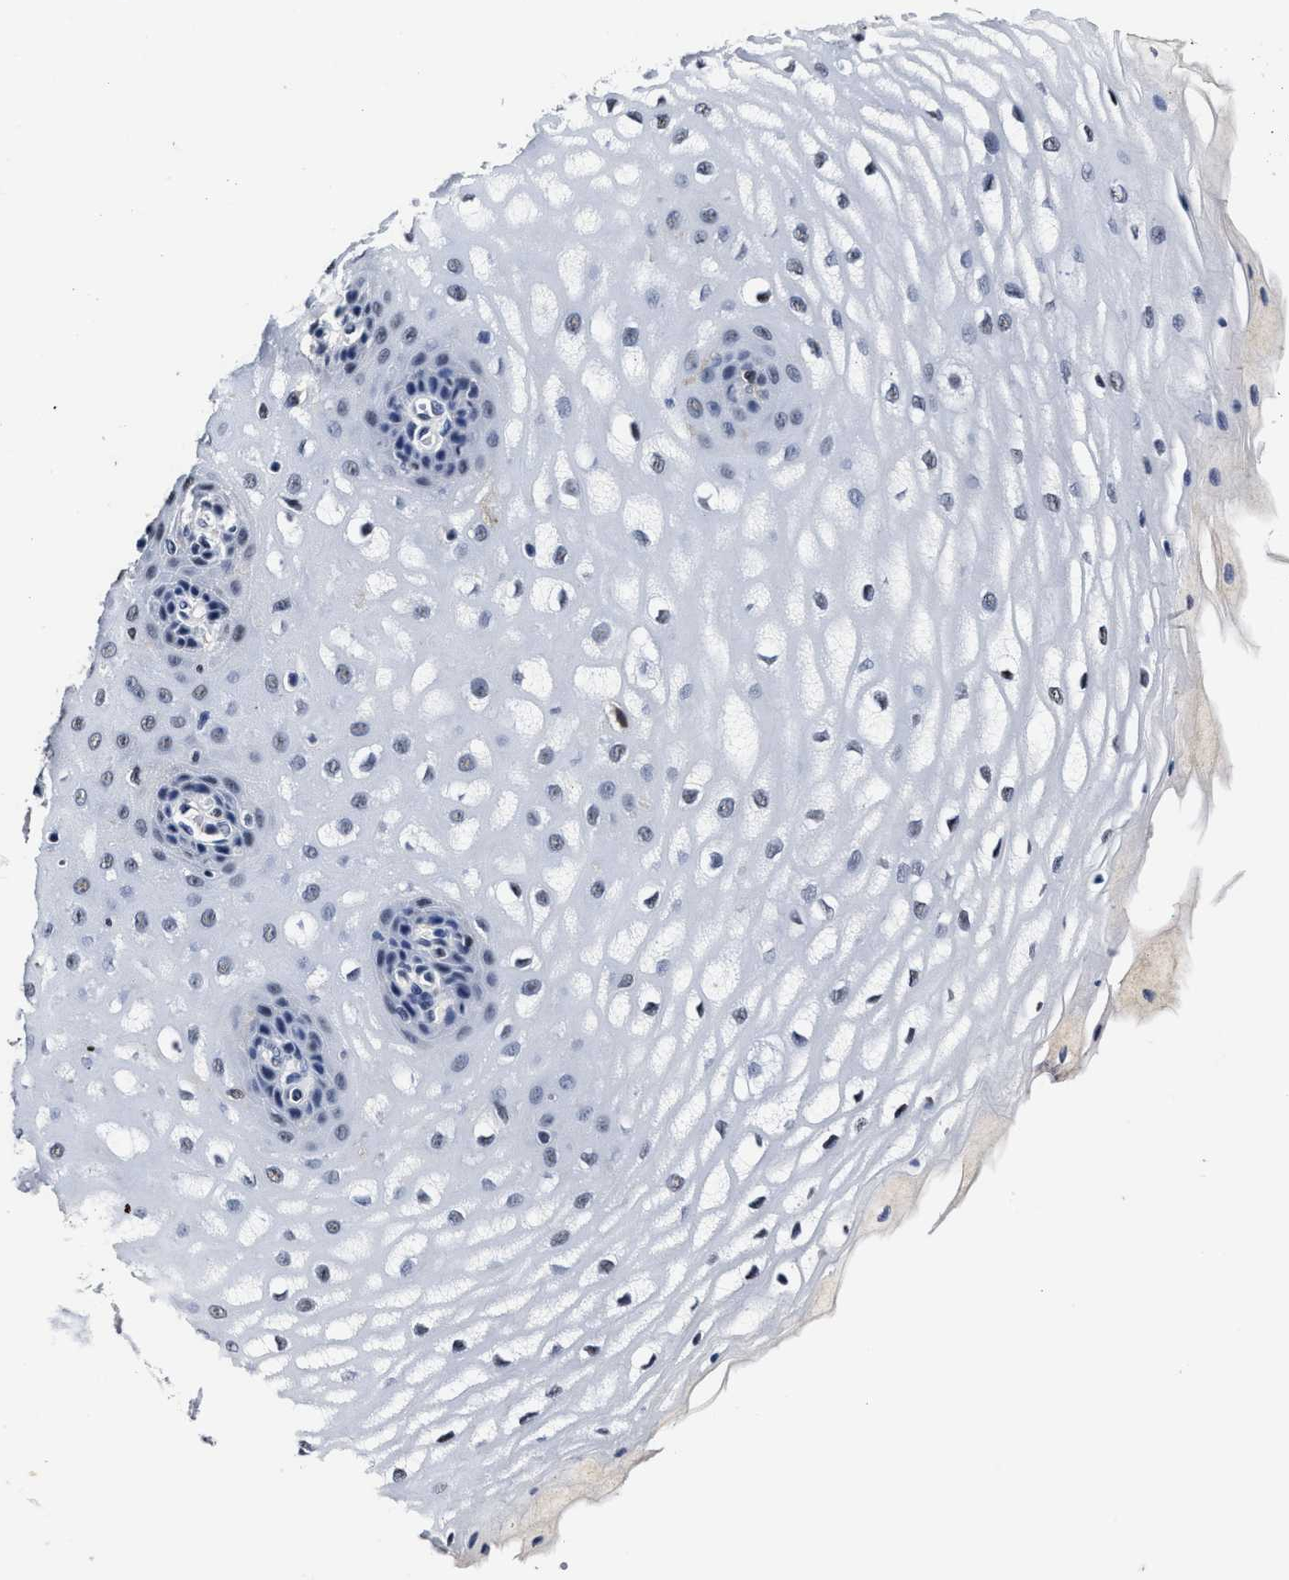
{"staining": {"intensity": "negative", "quantity": "none", "location": "none"}, "tissue": "esophagus", "cell_type": "Squamous epithelial cells", "image_type": "normal", "snomed": [{"axis": "morphology", "description": "Normal tissue, NOS"}, {"axis": "topography", "description": "Esophagus"}], "caption": "This is an immunohistochemistry photomicrograph of benign esophagus. There is no expression in squamous epithelial cells.", "gene": "PRPF4B", "patient": {"sex": "male", "age": 54}}